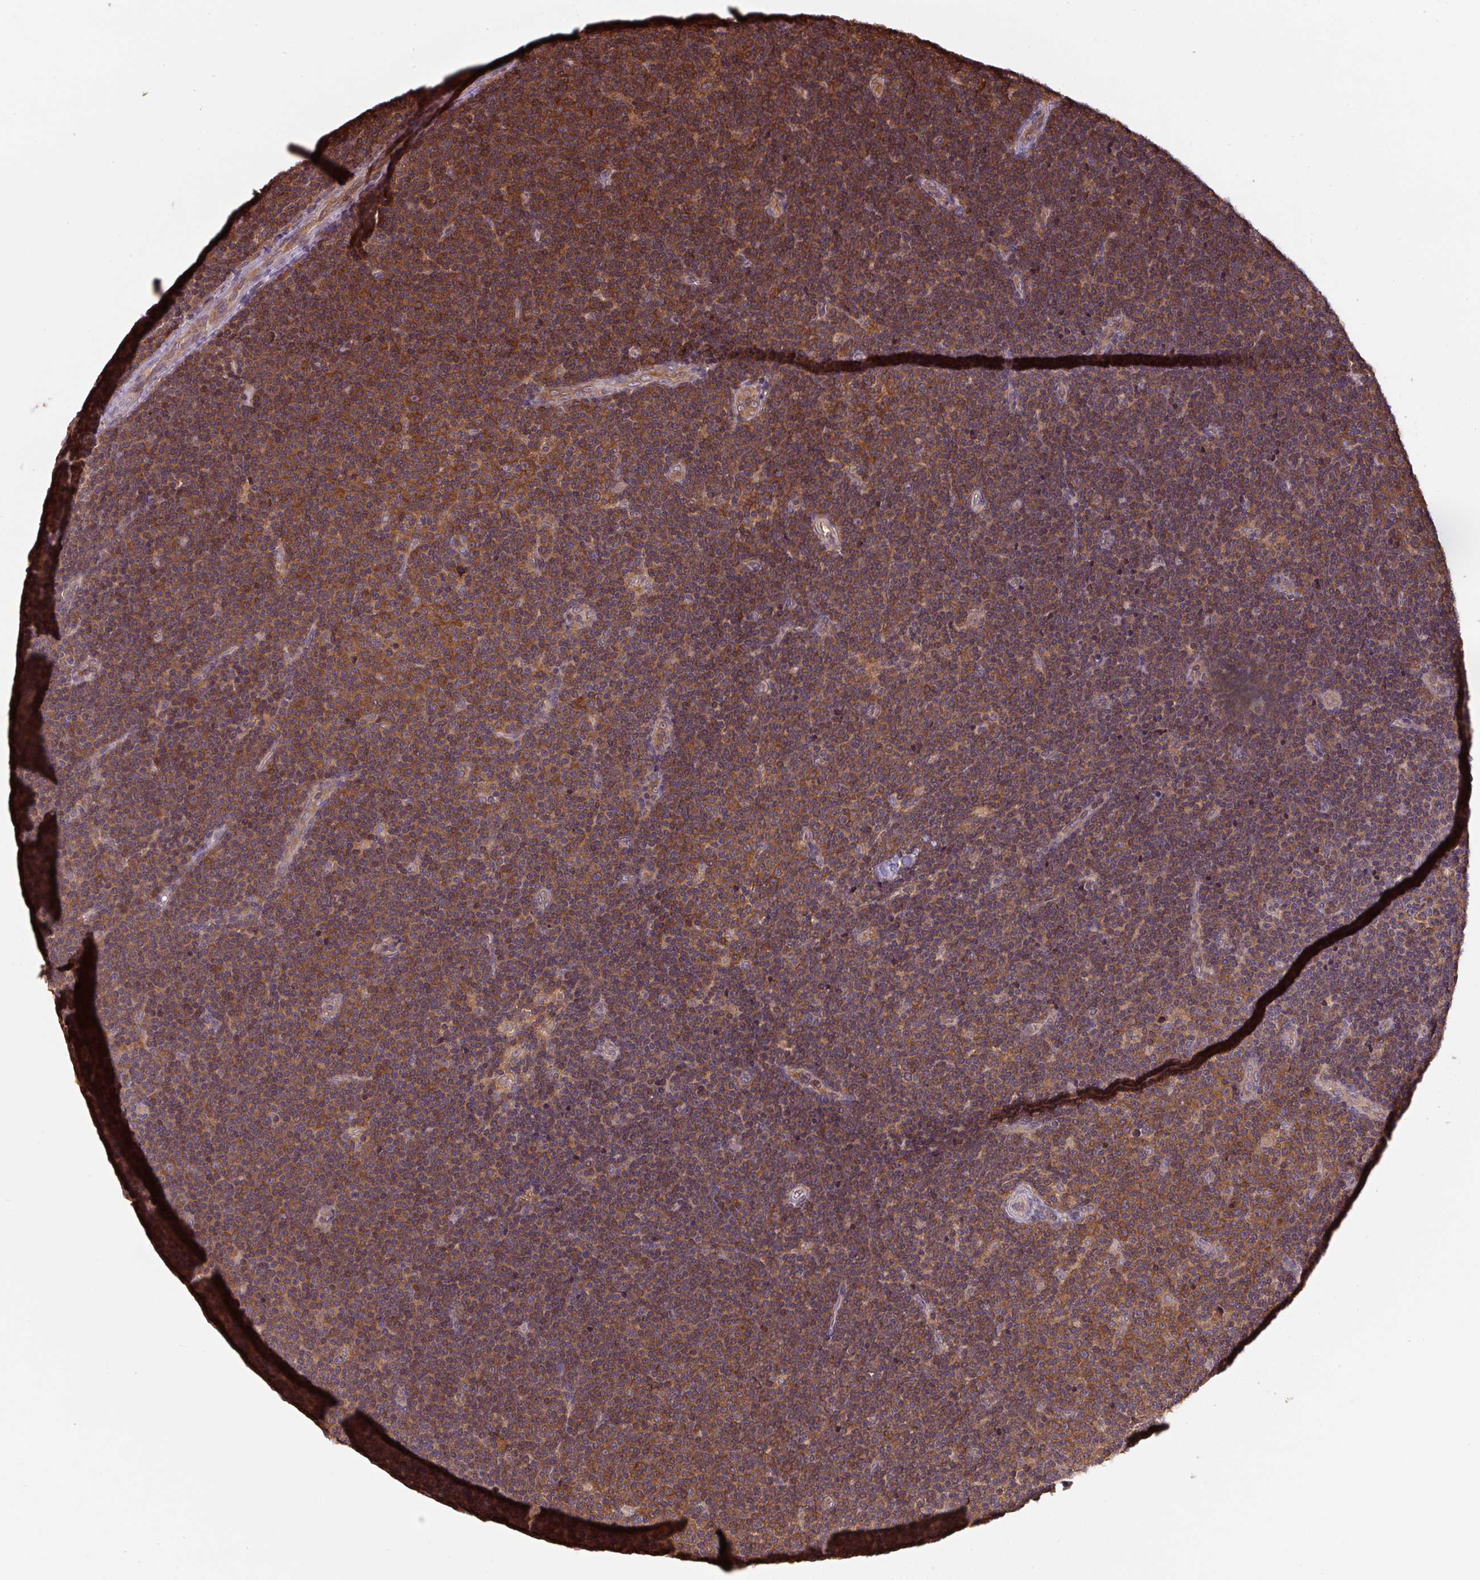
{"staining": {"intensity": "moderate", "quantity": ">75%", "location": "cytoplasmic/membranous"}, "tissue": "lymphoma", "cell_type": "Tumor cells", "image_type": "cancer", "snomed": [{"axis": "morphology", "description": "Malignant lymphoma, non-Hodgkin's type, Low grade"}, {"axis": "topography", "description": "Lymph node"}], "caption": "A high-resolution image shows immunohistochemistry staining of malignant lymphoma, non-Hodgkin's type (low-grade), which reveals moderate cytoplasmic/membranous staining in about >75% of tumor cells. The protein of interest is shown in brown color, while the nuclei are stained blue.", "gene": "ST13", "patient": {"sex": "male", "age": 48}}